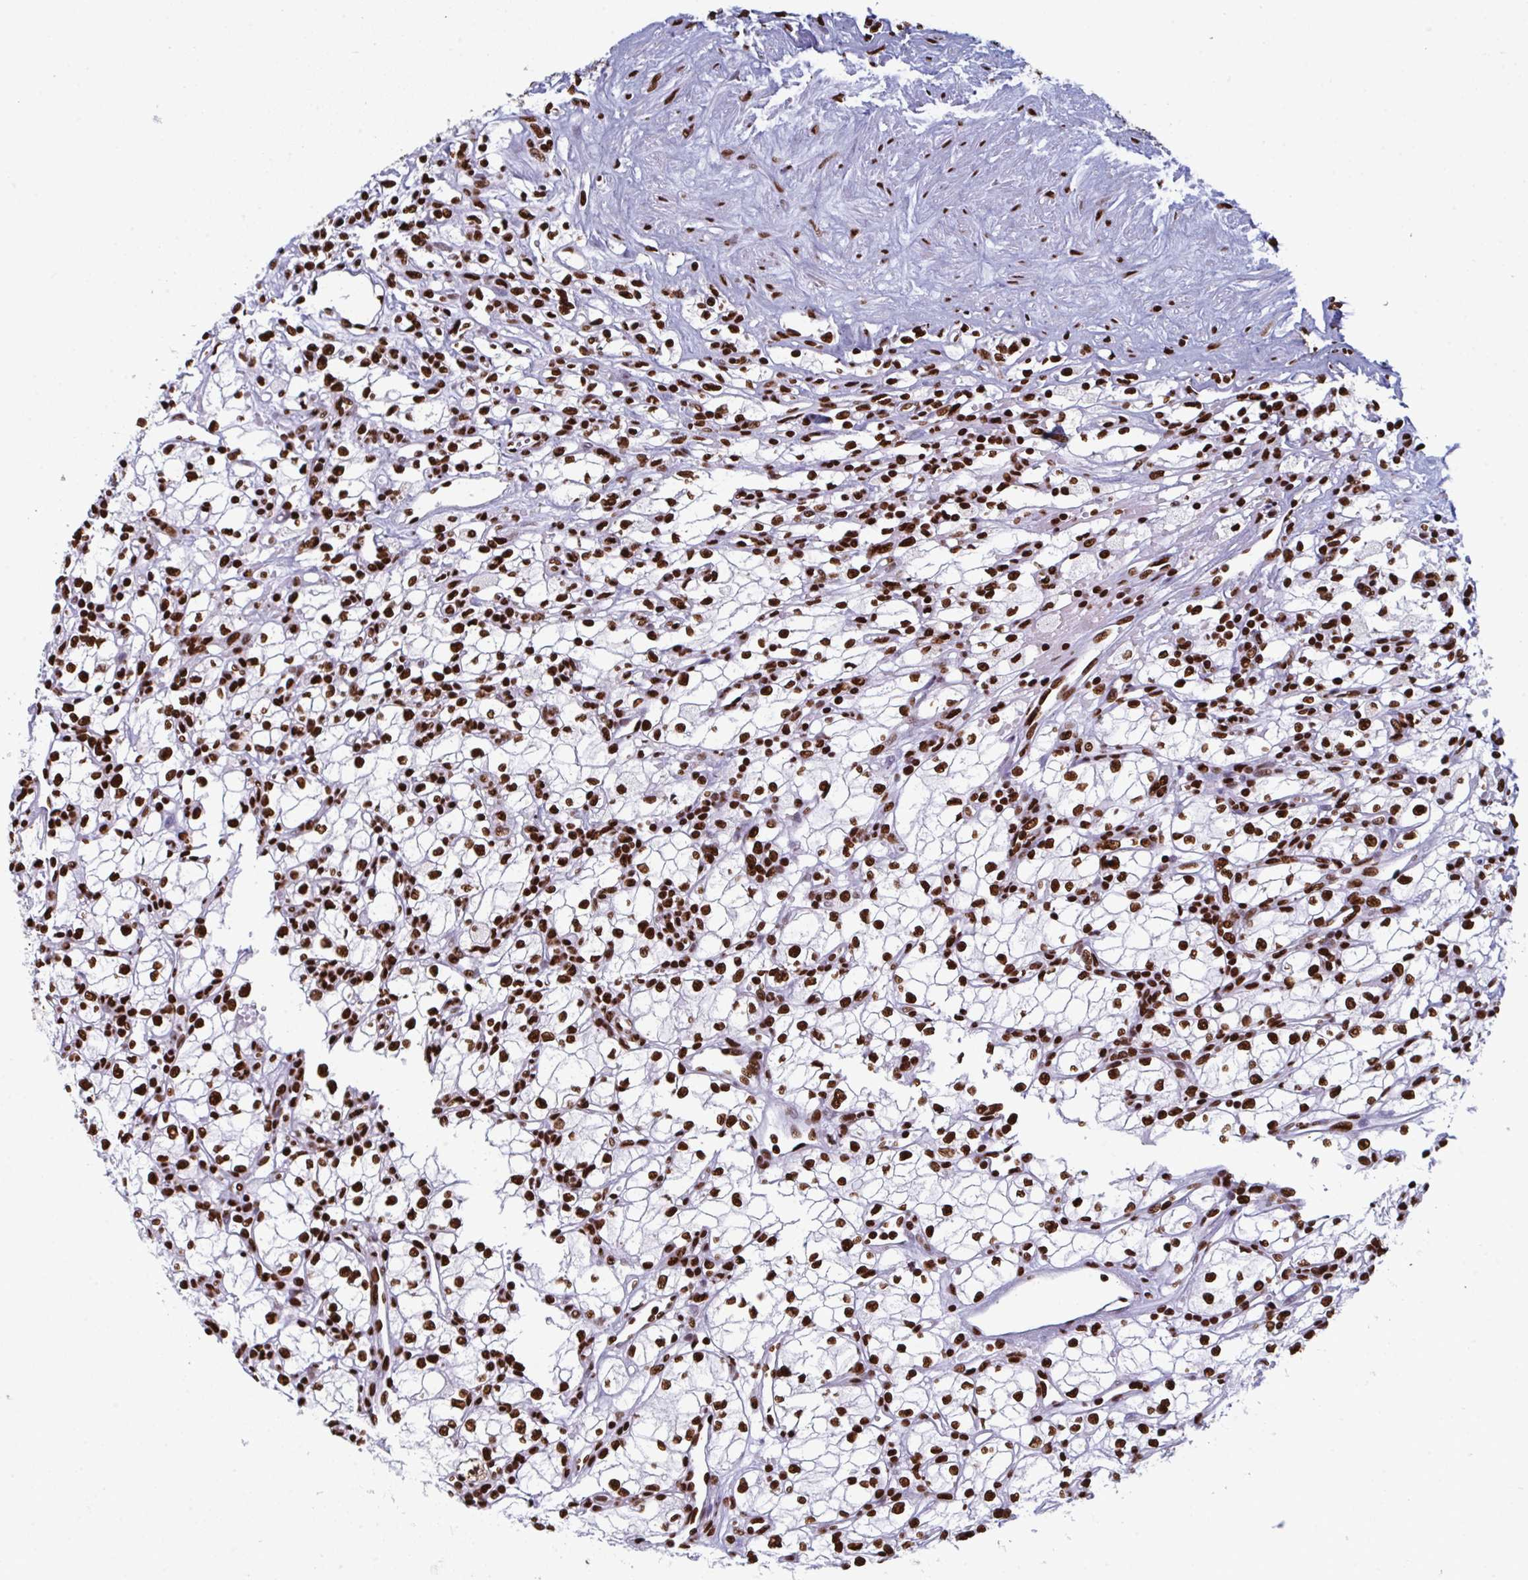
{"staining": {"intensity": "strong", "quantity": ">75%", "location": "nuclear"}, "tissue": "renal cancer", "cell_type": "Tumor cells", "image_type": "cancer", "snomed": [{"axis": "morphology", "description": "Adenocarcinoma, NOS"}, {"axis": "topography", "description": "Kidney"}], "caption": "Immunohistochemistry (IHC) photomicrograph of neoplastic tissue: adenocarcinoma (renal) stained using IHC demonstrates high levels of strong protein expression localized specifically in the nuclear of tumor cells, appearing as a nuclear brown color.", "gene": "GAR1", "patient": {"sex": "male", "age": 59}}